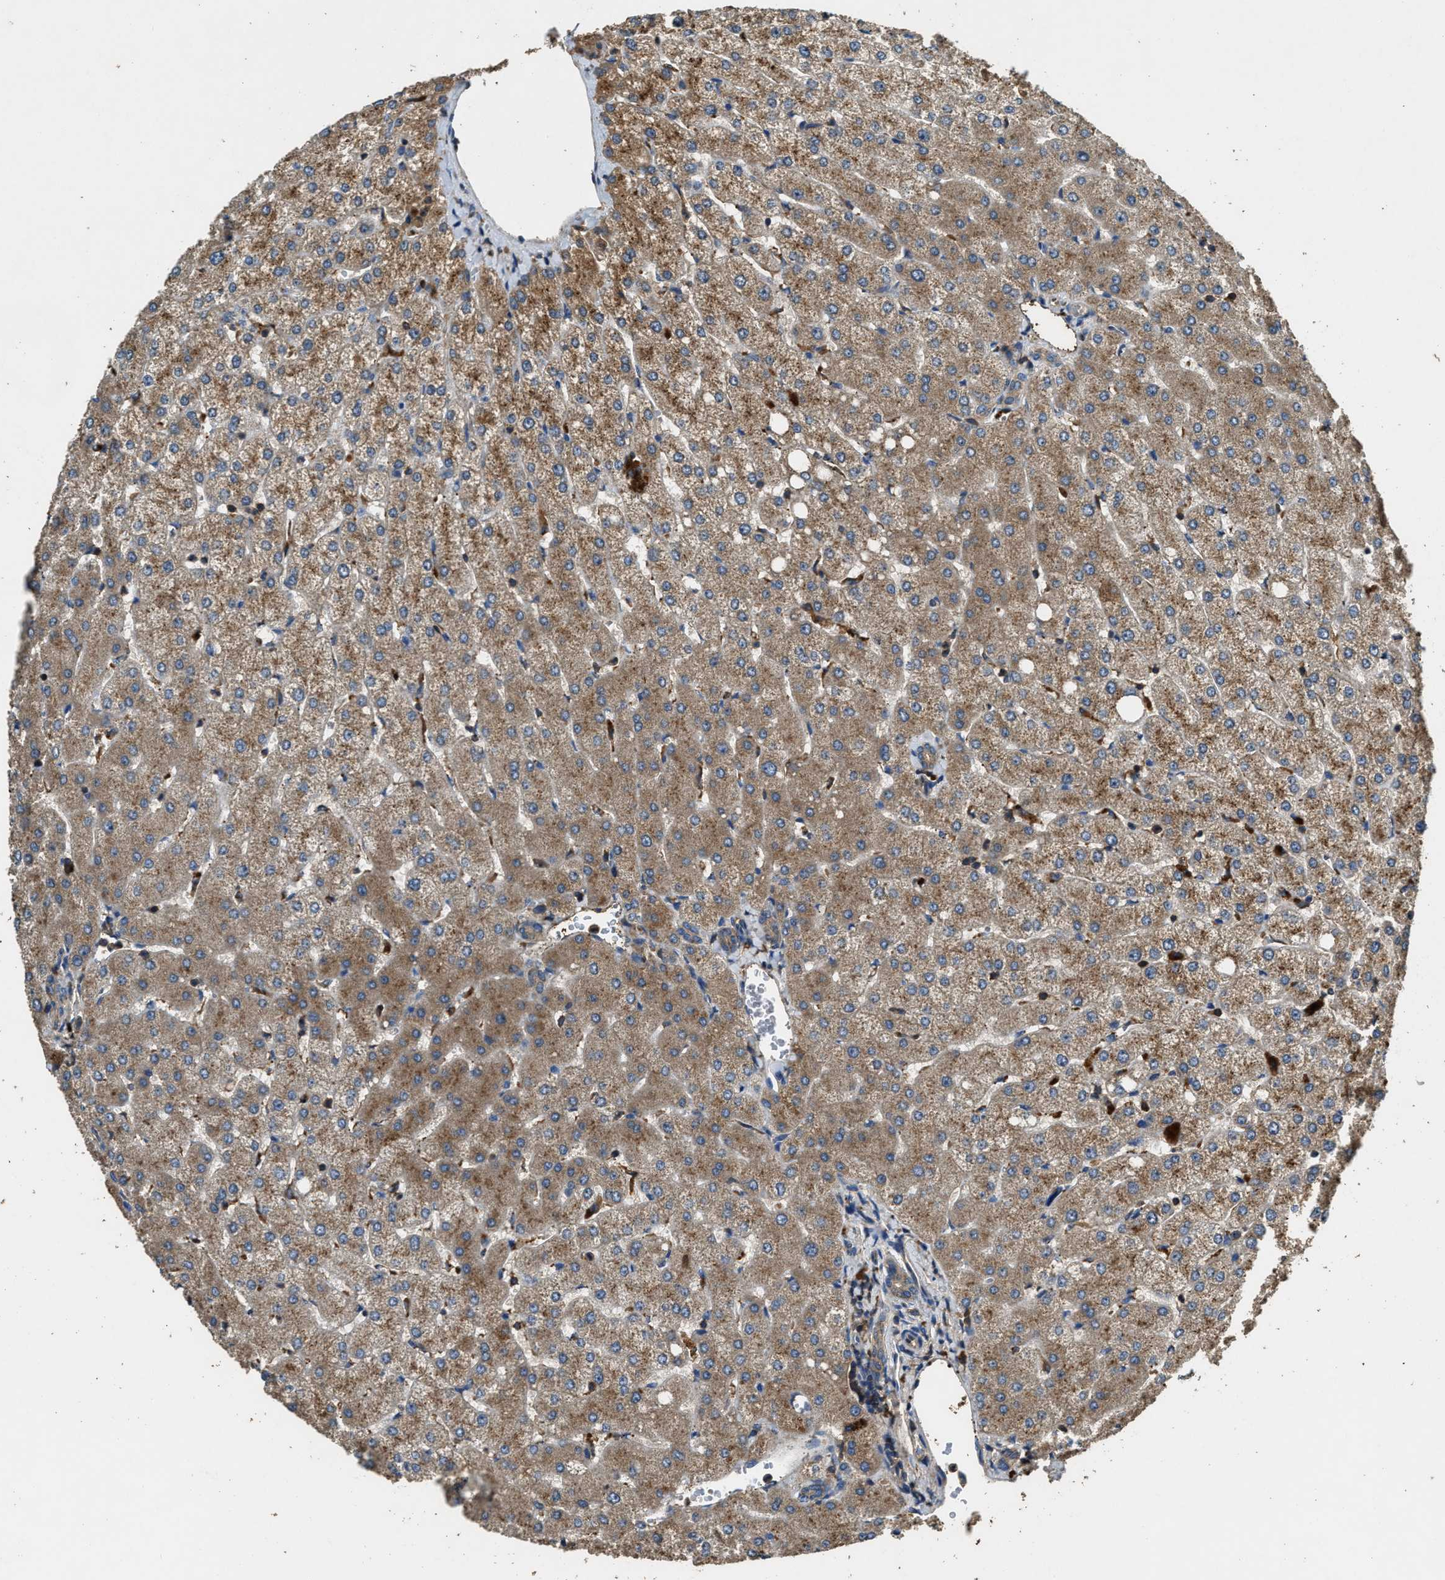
{"staining": {"intensity": "weak", "quantity": ">75%", "location": "cytoplasmic/membranous"}, "tissue": "liver", "cell_type": "Cholangiocytes", "image_type": "normal", "snomed": [{"axis": "morphology", "description": "Normal tissue, NOS"}, {"axis": "topography", "description": "Liver"}], "caption": "A high-resolution histopathology image shows IHC staining of unremarkable liver, which shows weak cytoplasmic/membranous expression in about >75% of cholangiocytes. The protein is shown in brown color, while the nuclei are stained blue.", "gene": "BLOC1S1", "patient": {"sex": "female", "age": 54}}